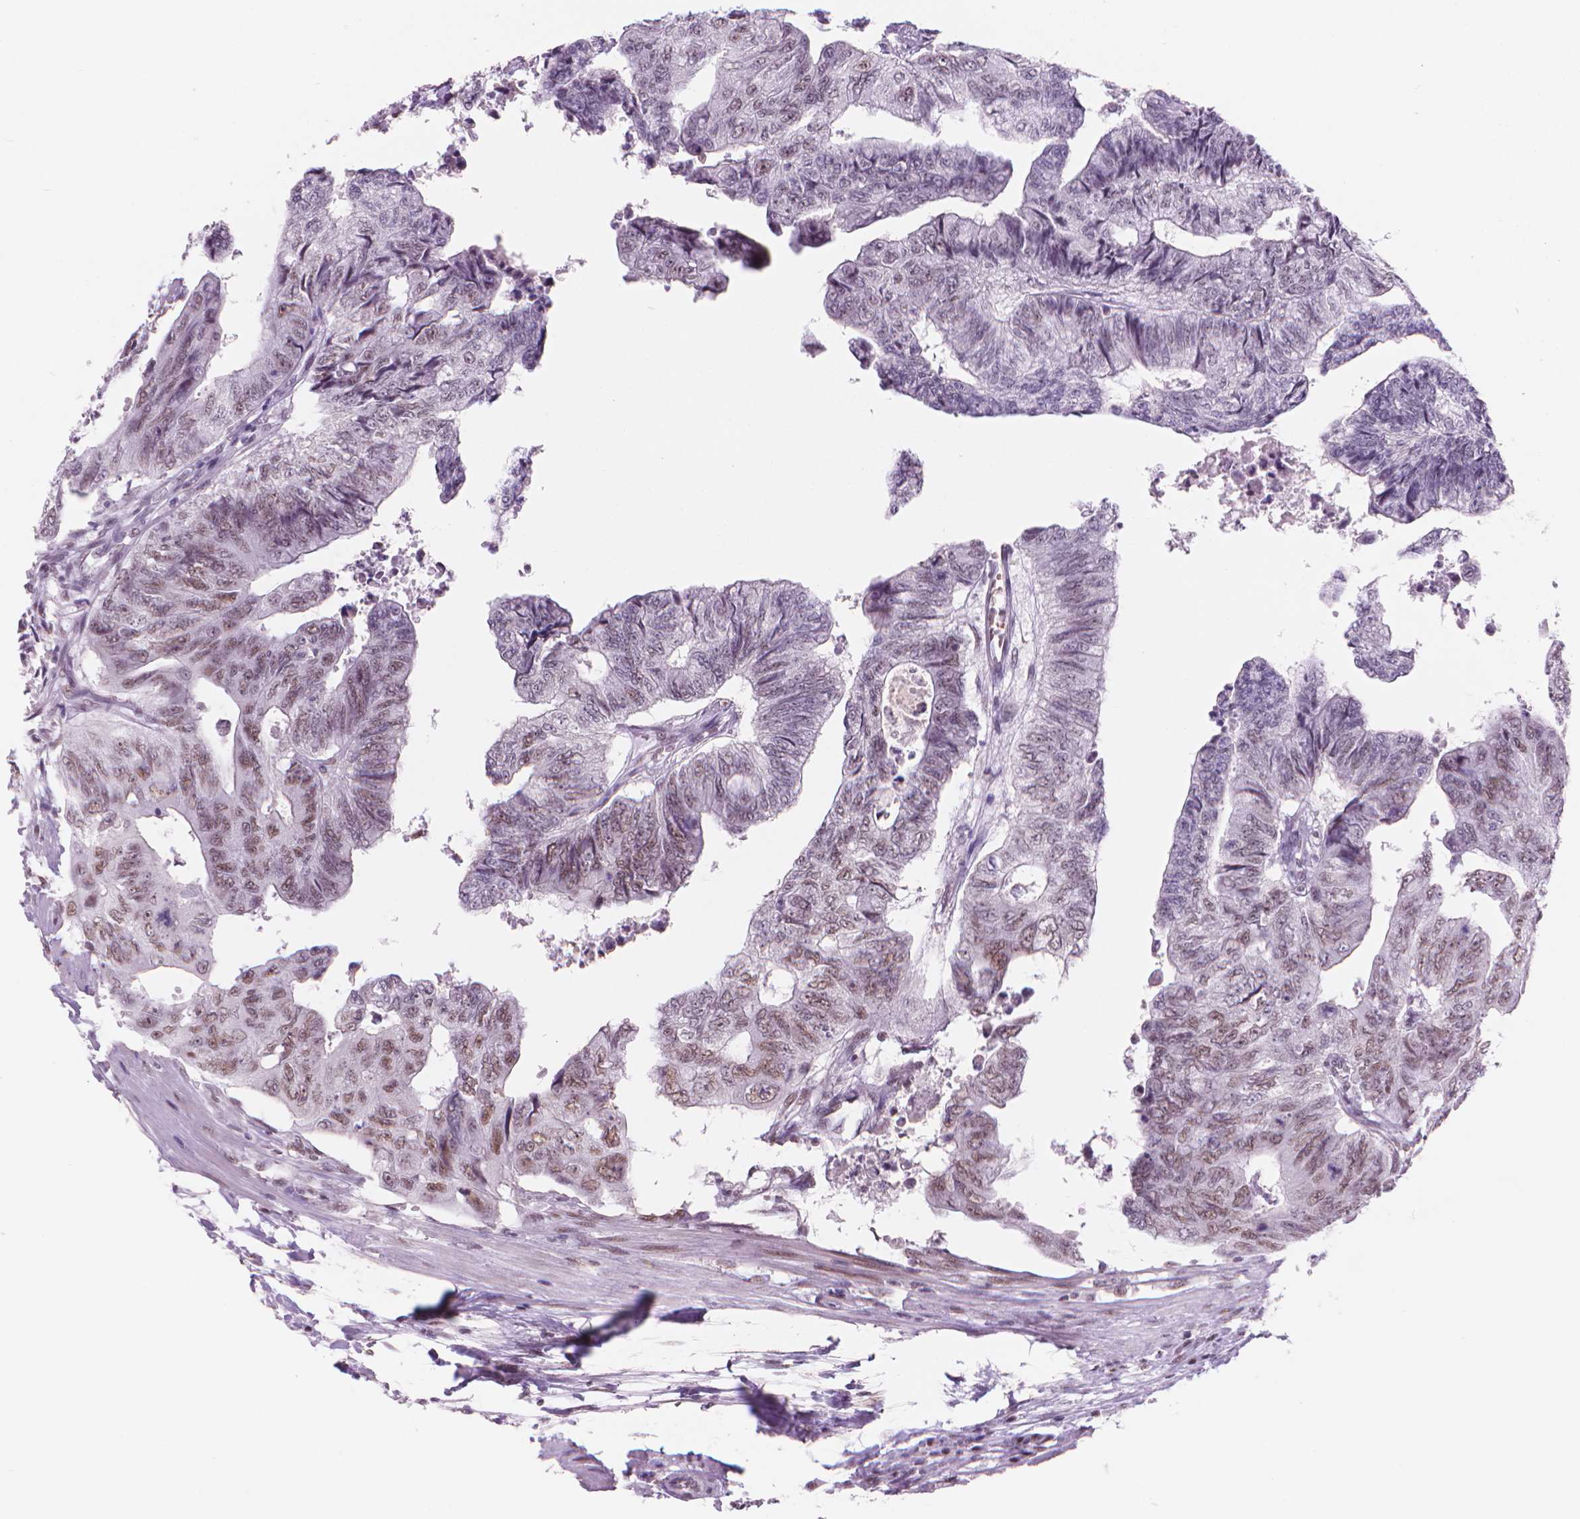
{"staining": {"intensity": "moderate", "quantity": "25%-75%", "location": "nuclear"}, "tissue": "colorectal cancer", "cell_type": "Tumor cells", "image_type": "cancer", "snomed": [{"axis": "morphology", "description": "Adenocarcinoma, NOS"}, {"axis": "topography", "description": "Colon"}], "caption": "The immunohistochemical stain labels moderate nuclear staining in tumor cells of colorectal cancer (adenocarcinoma) tissue. (Stains: DAB (3,3'-diaminobenzidine) in brown, nuclei in blue, Microscopy: brightfield microscopy at high magnification).", "gene": "POLR3D", "patient": {"sex": "male", "age": 57}}